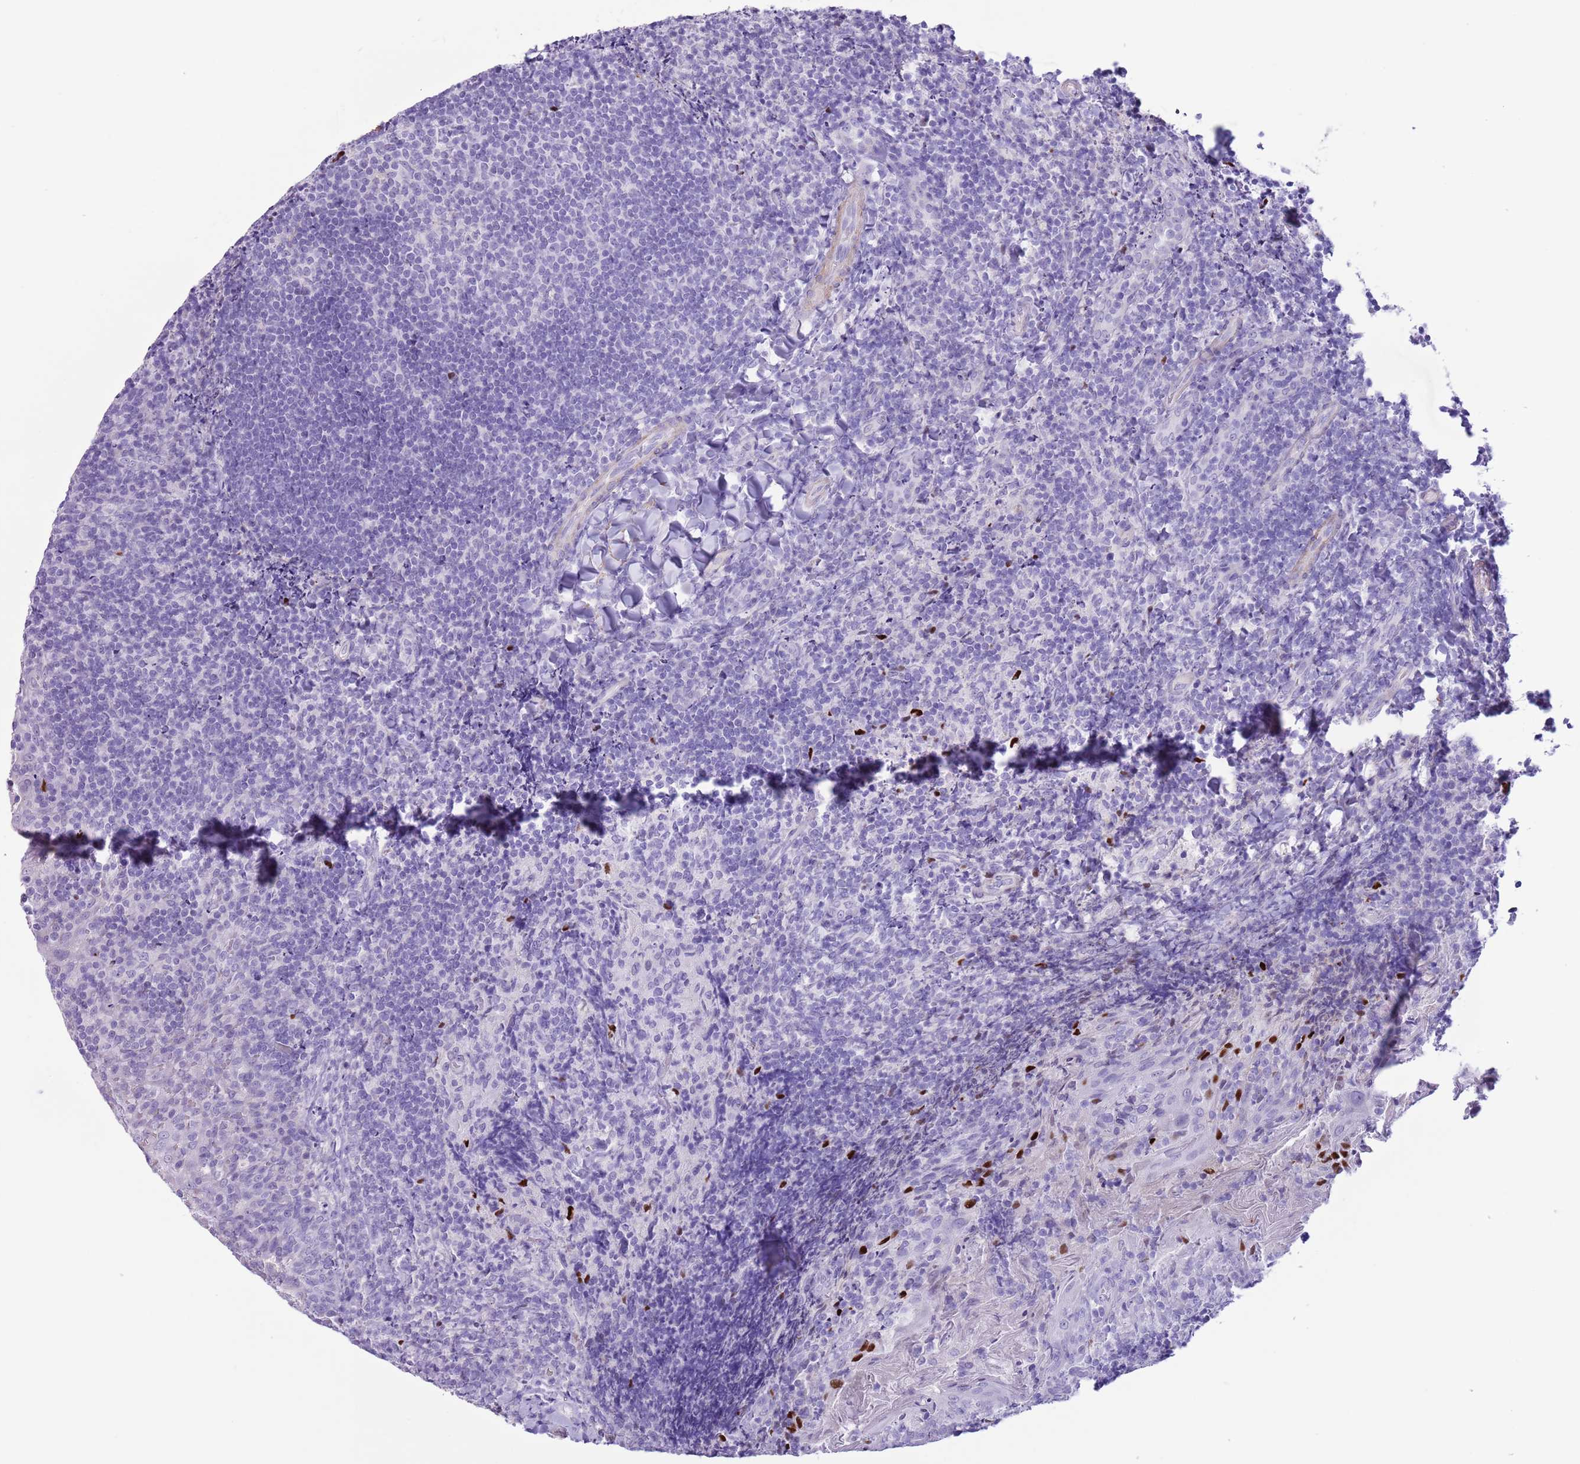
{"staining": {"intensity": "negative", "quantity": "none", "location": "none"}, "tissue": "tonsil", "cell_type": "Germinal center cells", "image_type": "normal", "snomed": [{"axis": "morphology", "description": "Normal tissue, NOS"}, {"axis": "topography", "description": "Tonsil"}], "caption": "Human tonsil stained for a protein using IHC exhibits no expression in germinal center cells.", "gene": "SLC7A14", "patient": {"sex": "female", "age": 10}}